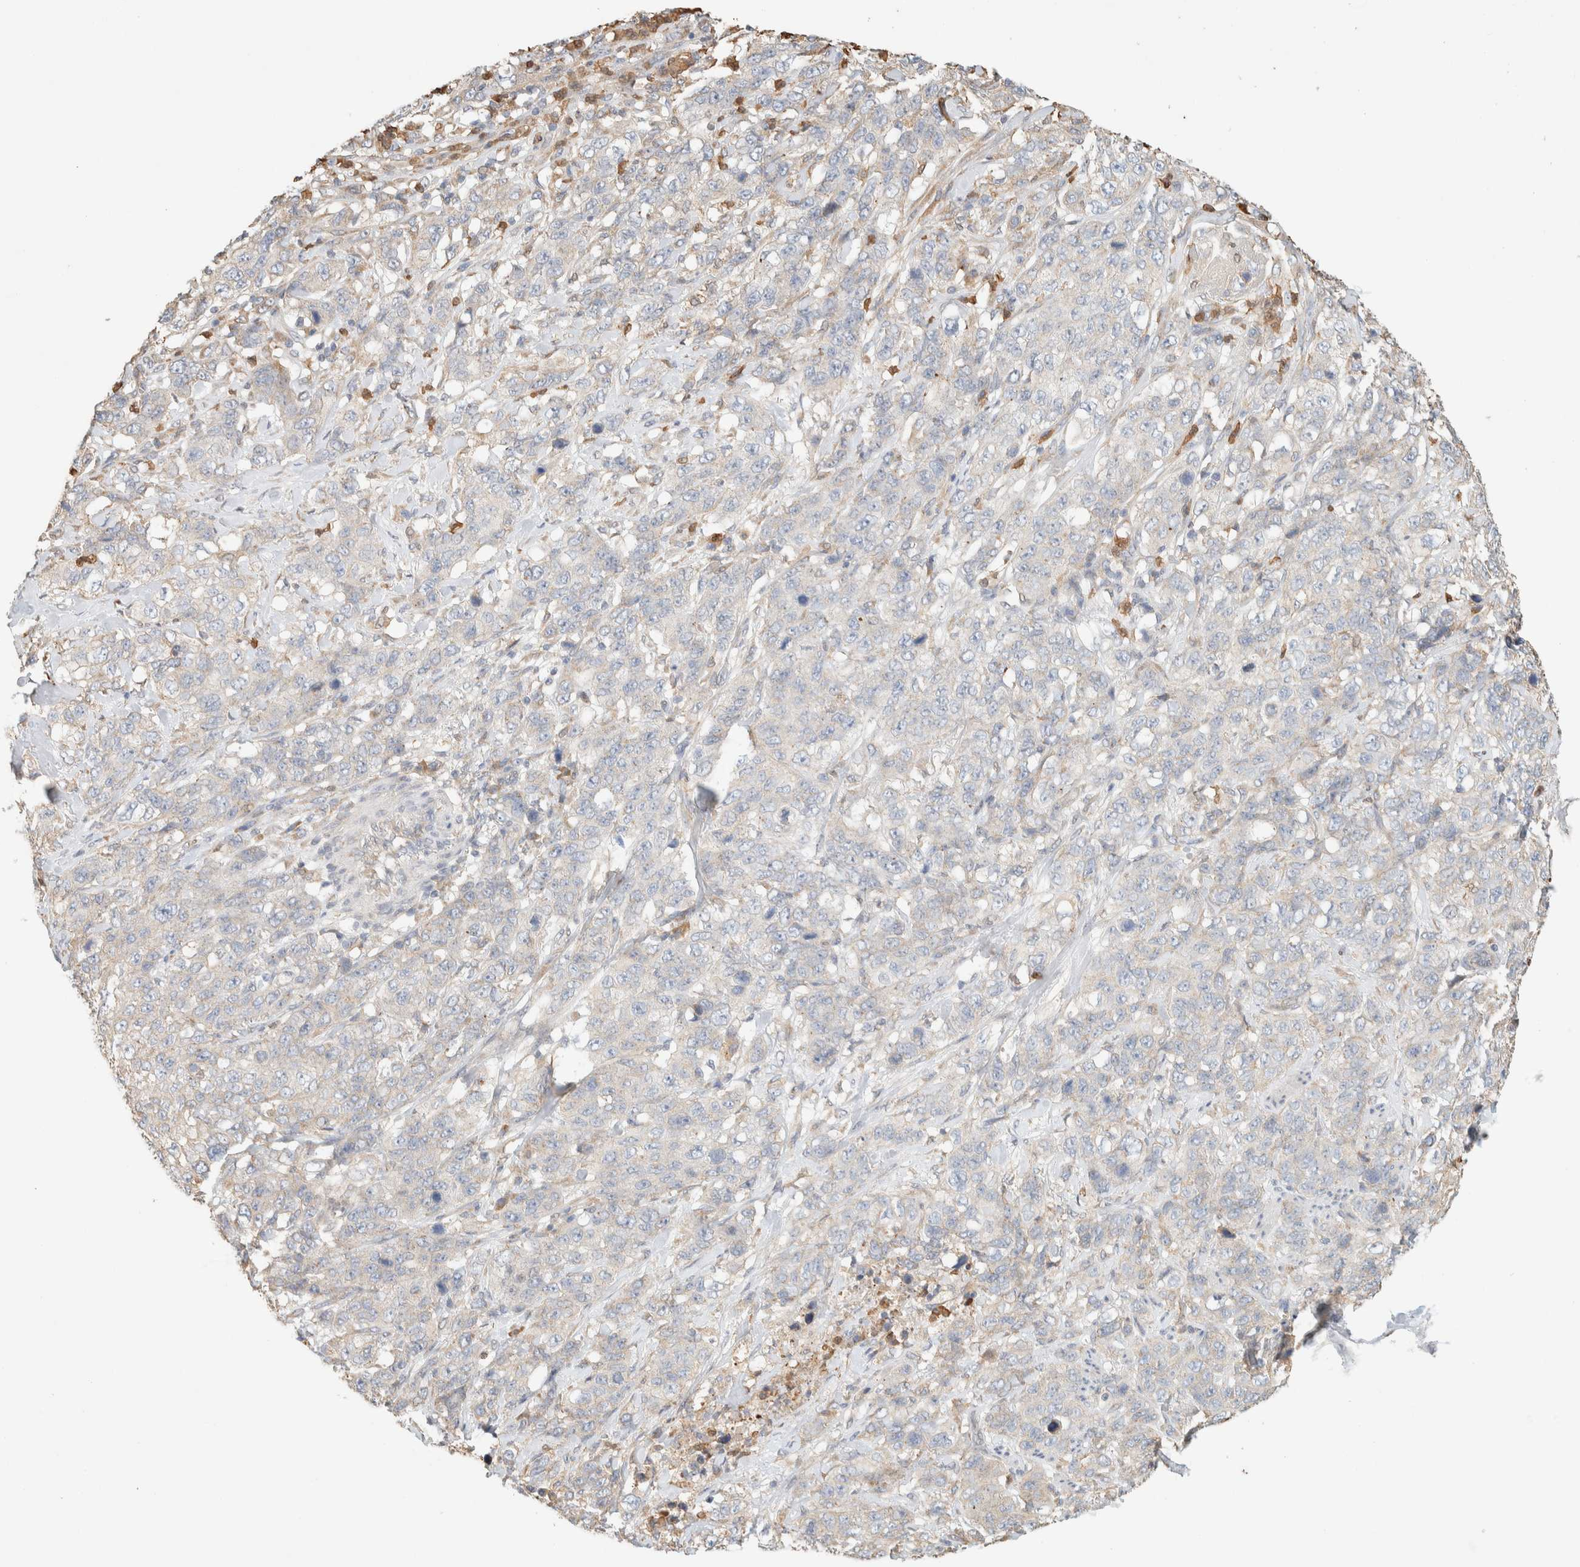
{"staining": {"intensity": "weak", "quantity": "<25%", "location": "cytoplasmic/membranous"}, "tissue": "stomach cancer", "cell_type": "Tumor cells", "image_type": "cancer", "snomed": [{"axis": "morphology", "description": "Adenocarcinoma, NOS"}, {"axis": "topography", "description": "Stomach"}], "caption": "IHC micrograph of human stomach adenocarcinoma stained for a protein (brown), which exhibits no positivity in tumor cells.", "gene": "TTC3", "patient": {"sex": "male", "age": 48}}